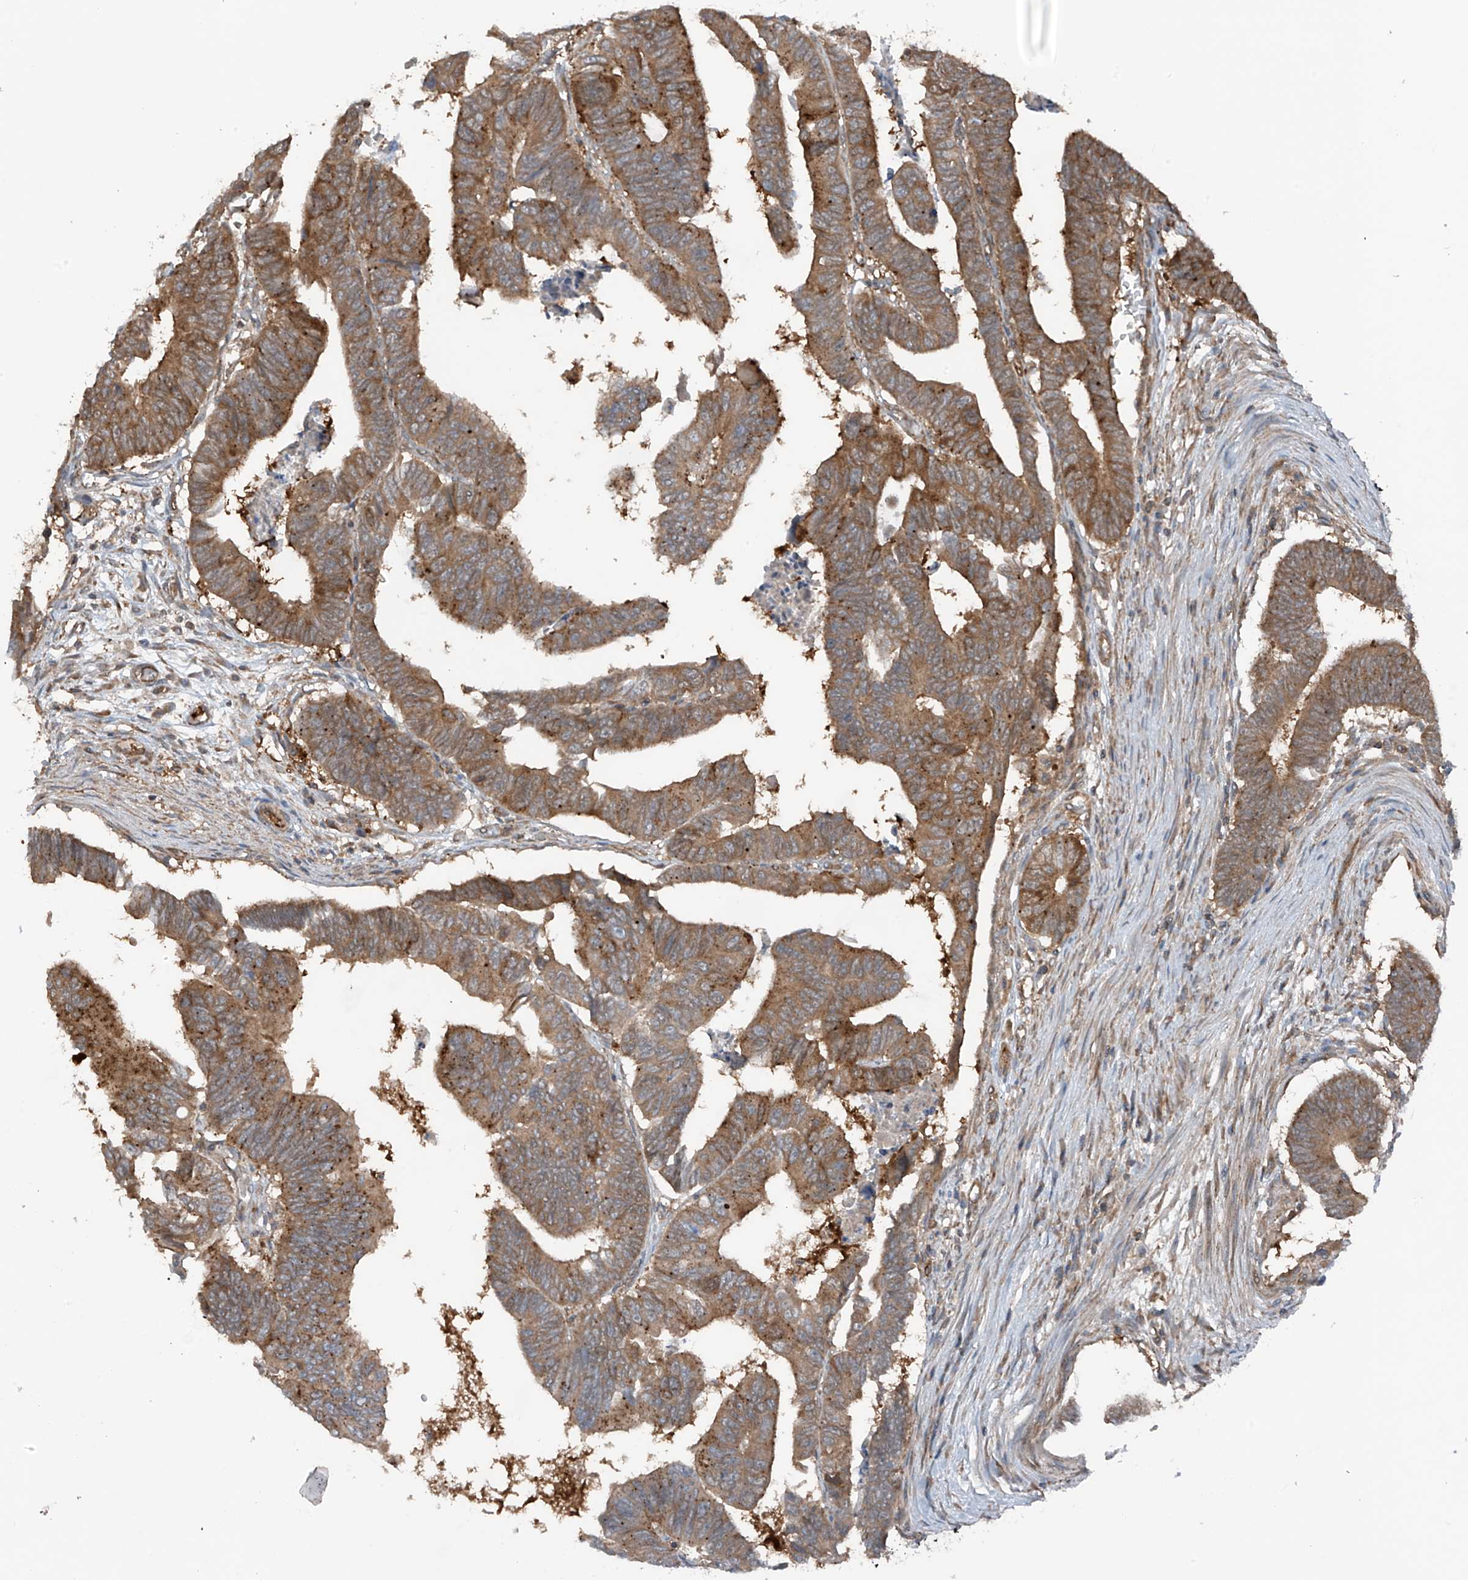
{"staining": {"intensity": "moderate", "quantity": ">75%", "location": "cytoplasmic/membranous"}, "tissue": "colorectal cancer", "cell_type": "Tumor cells", "image_type": "cancer", "snomed": [{"axis": "morphology", "description": "Adenocarcinoma, NOS"}, {"axis": "topography", "description": "Rectum"}], "caption": "Immunohistochemical staining of human colorectal cancer reveals medium levels of moderate cytoplasmic/membranous protein expression in approximately >75% of tumor cells. (IHC, brightfield microscopy, high magnification).", "gene": "TXNDC9", "patient": {"sex": "female", "age": 65}}